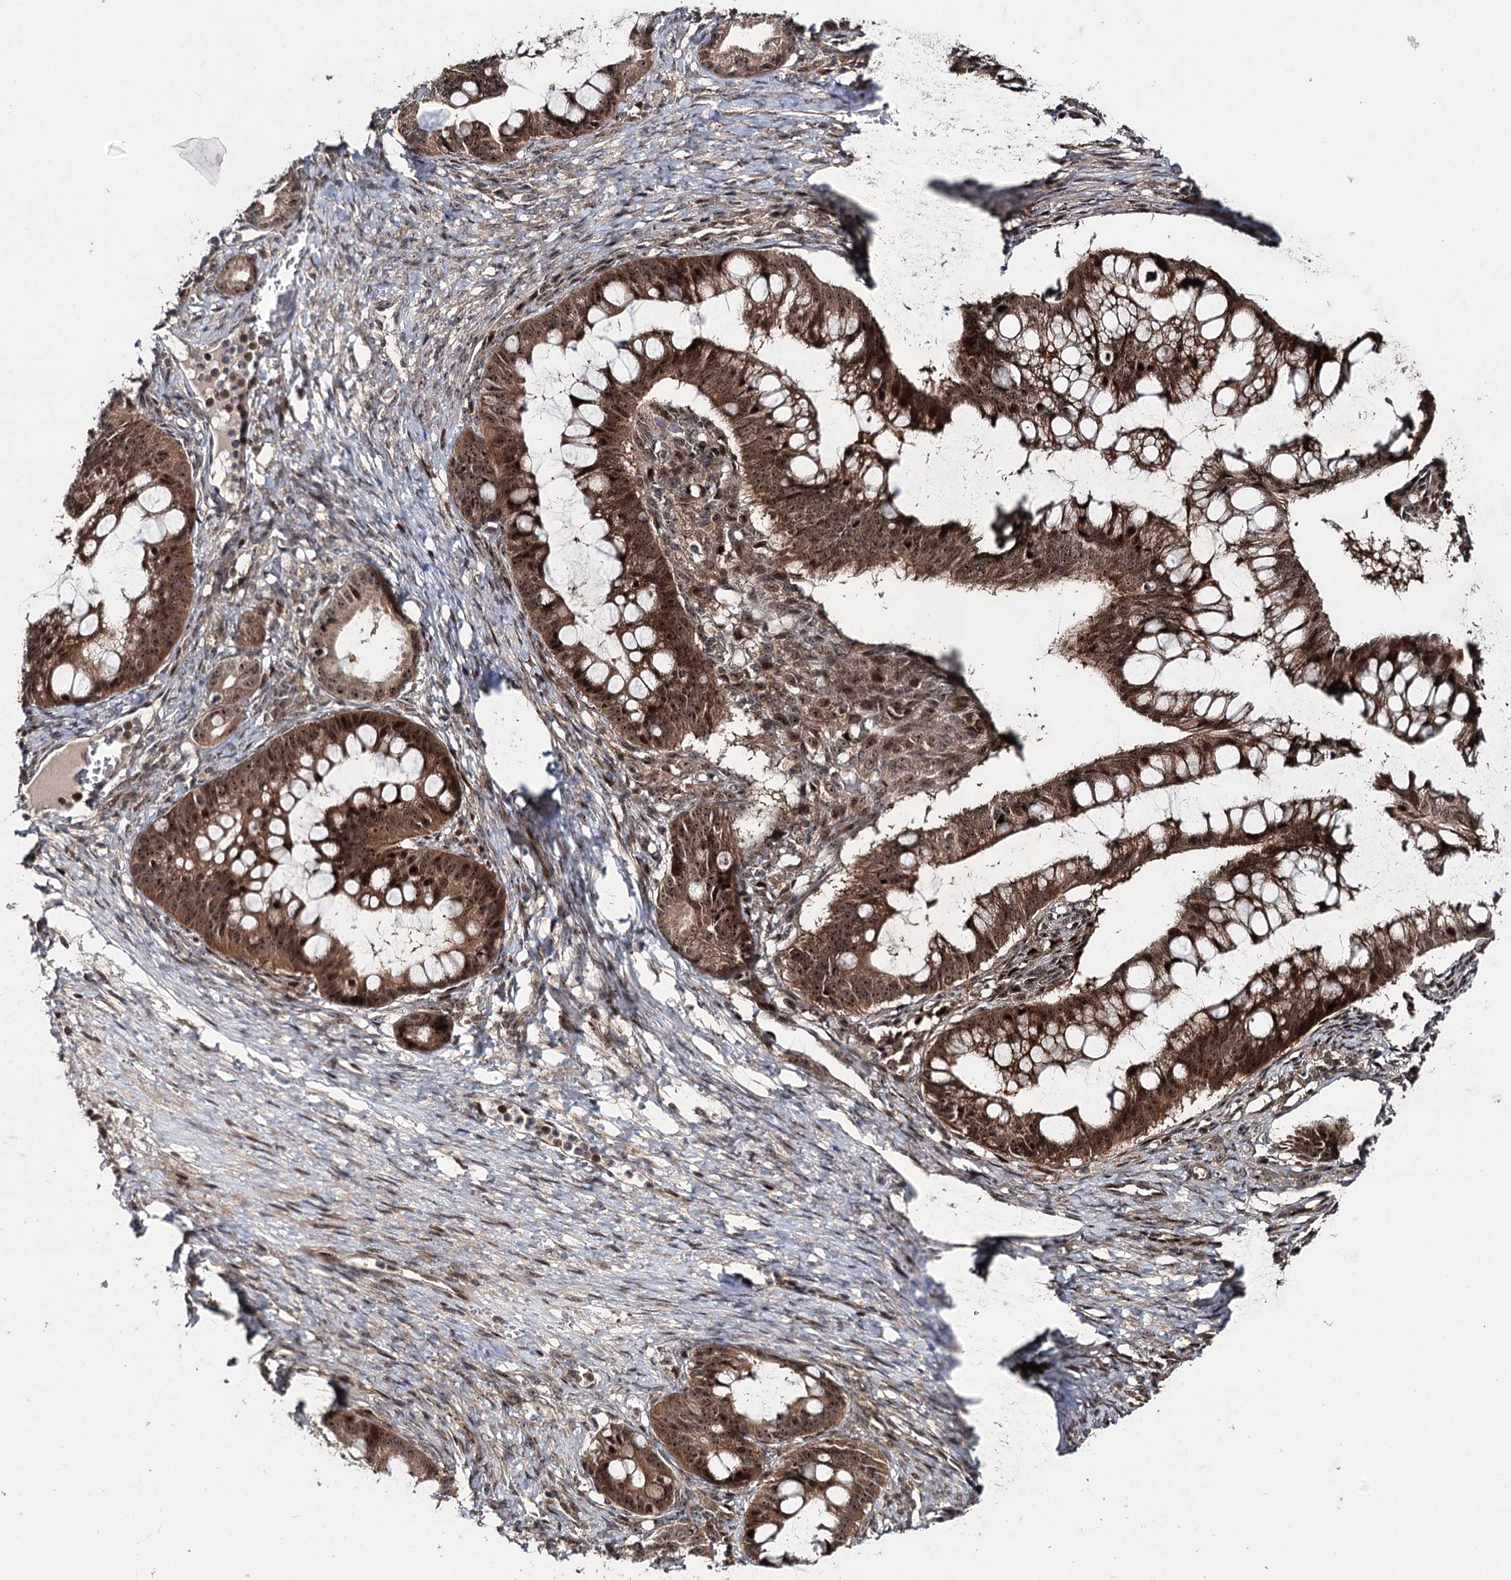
{"staining": {"intensity": "strong", "quantity": ">75%", "location": "cytoplasmic/membranous,nuclear"}, "tissue": "ovarian cancer", "cell_type": "Tumor cells", "image_type": "cancer", "snomed": [{"axis": "morphology", "description": "Cystadenocarcinoma, mucinous, NOS"}, {"axis": "topography", "description": "Ovary"}], "caption": "Strong cytoplasmic/membranous and nuclear protein positivity is identified in approximately >75% of tumor cells in ovarian cancer.", "gene": "MKNK2", "patient": {"sex": "female", "age": 73}}